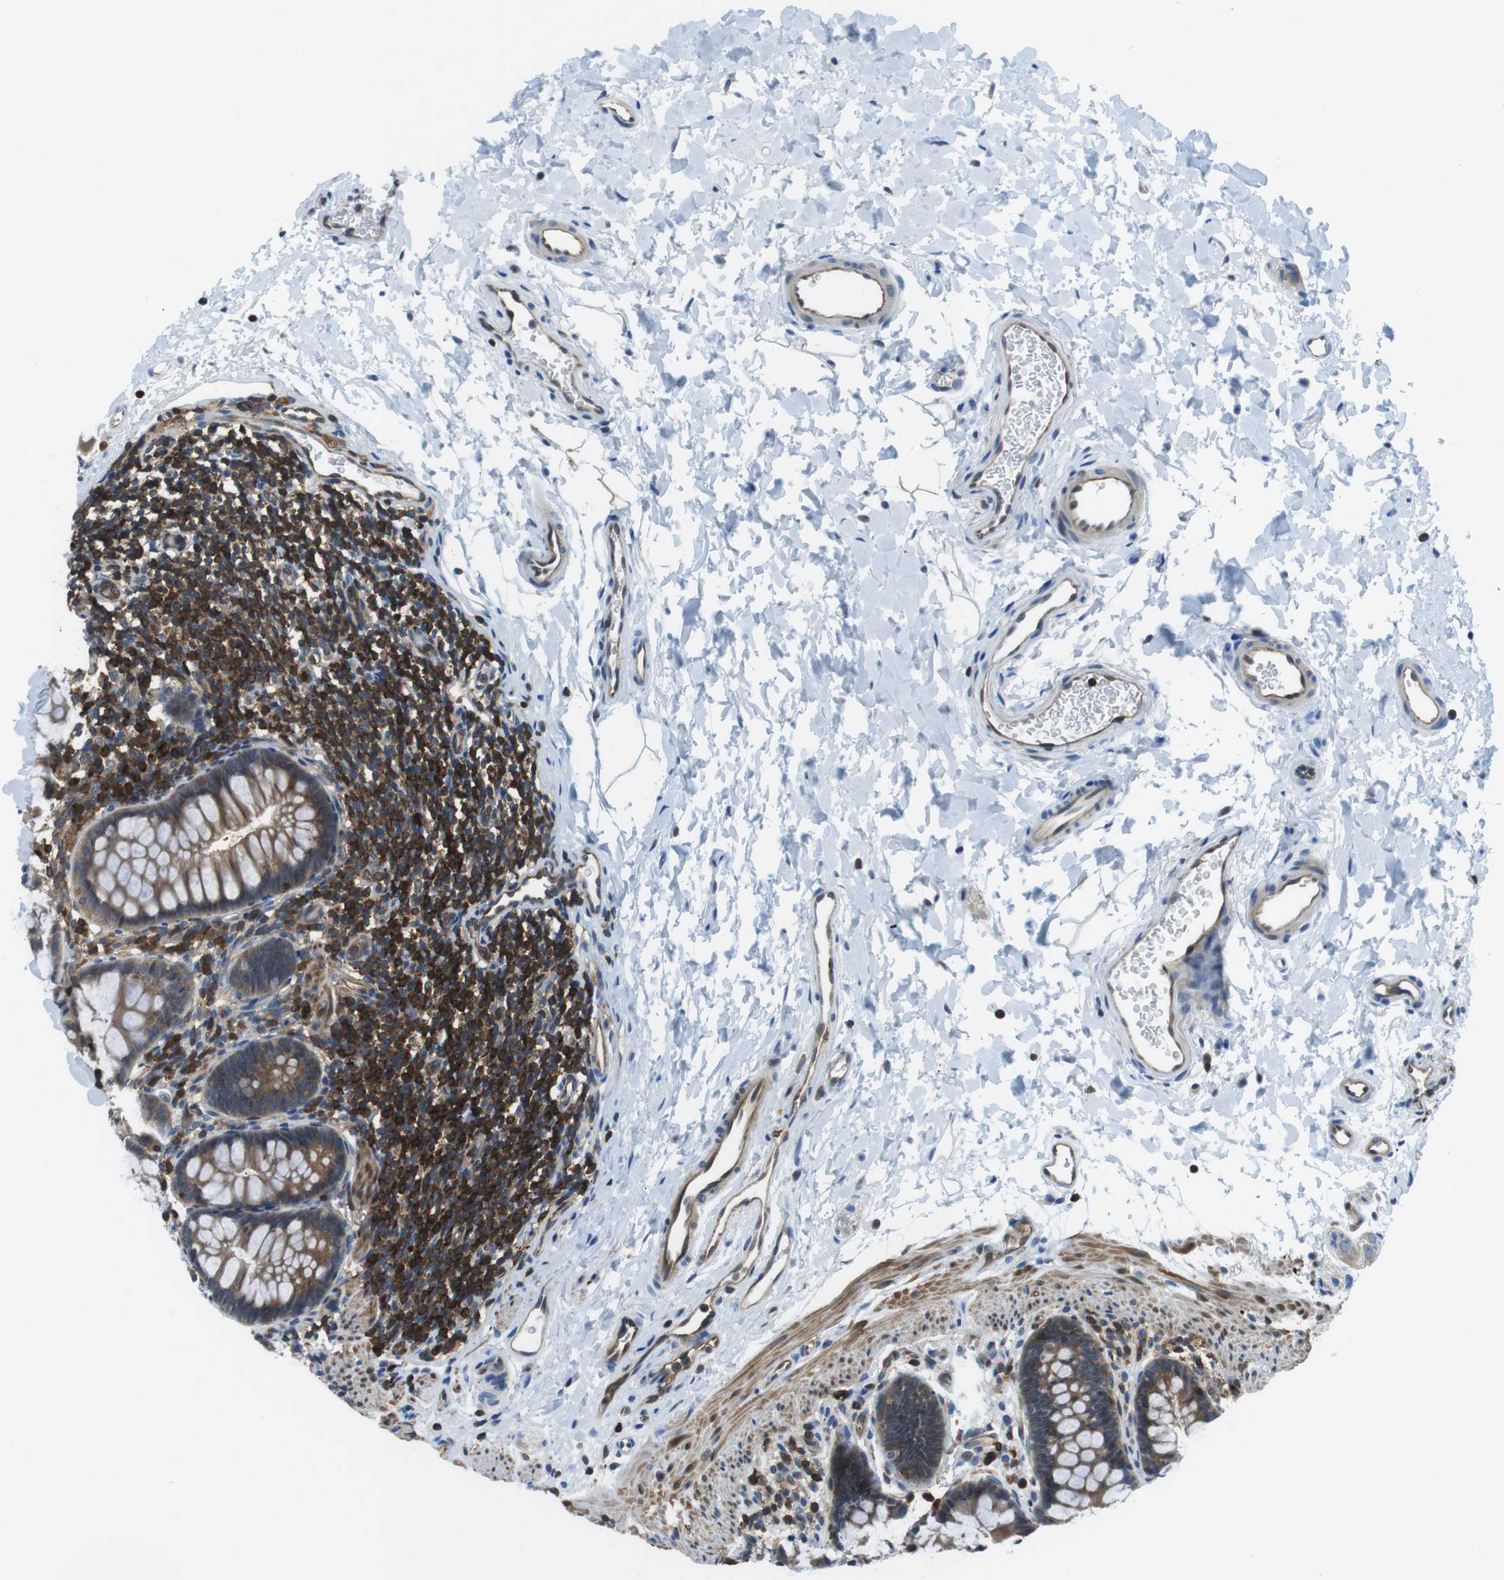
{"staining": {"intensity": "moderate", "quantity": ">75%", "location": "cytoplasmic/membranous"}, "tissue": "rectum", "cell_type": "Glandular cells", "image_type": "normal", "snomed": [{"axis": "morphology", "description": "Normal tissue, NOS"}, {"axis": "topography", "description": "Rectum"}], "caption": "Benign rectum displays moderate cytoplasmic/membranous expression in approximately >75% of glandular cells, visualized by immunohistochemistry.", "gene": "TES", "patient": {"sex": "female", "age": 24}}